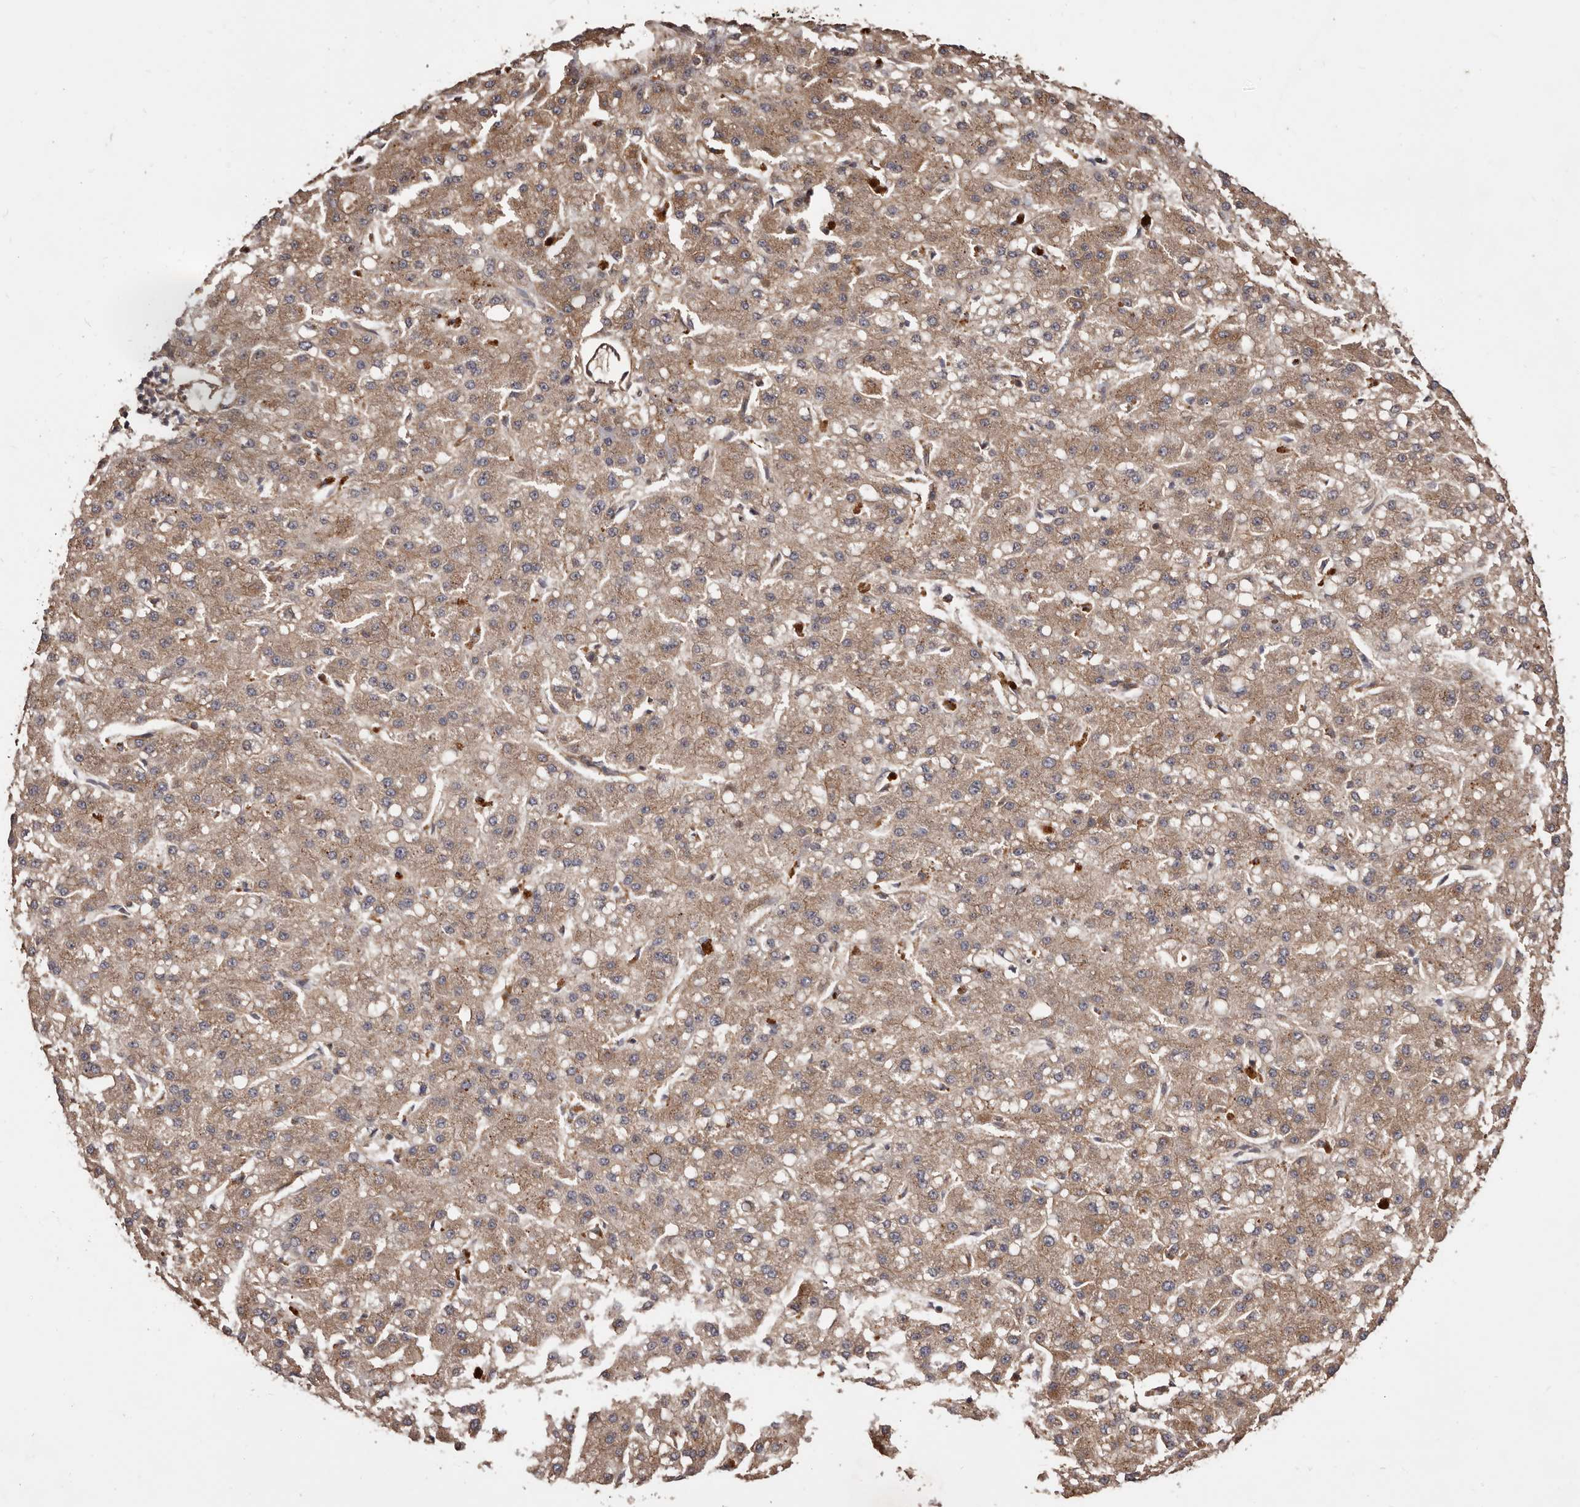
{"staining": {"intensity": "moderate", "quantity": ">75%", "location": "cytoplasmic/membranous"}, "tissue": "liver cancer", "cell_type": "Tumor cells", "image_type": "cancer", "snomed": [{"axis": "morphology", "description": "Carcinoma, Hepatocellular, NOS"}, {"axis": "topography", "description": "Liver"}], "caption": "This is a photomicrograph of IHC staining of liver cancer (hepatocellular carcinoma), which shows moderate expression in the cytoplasmic/membranous of tumor cells.", "gene": "GTPBP1", "patient": {"sex": "male", "age": 67}}